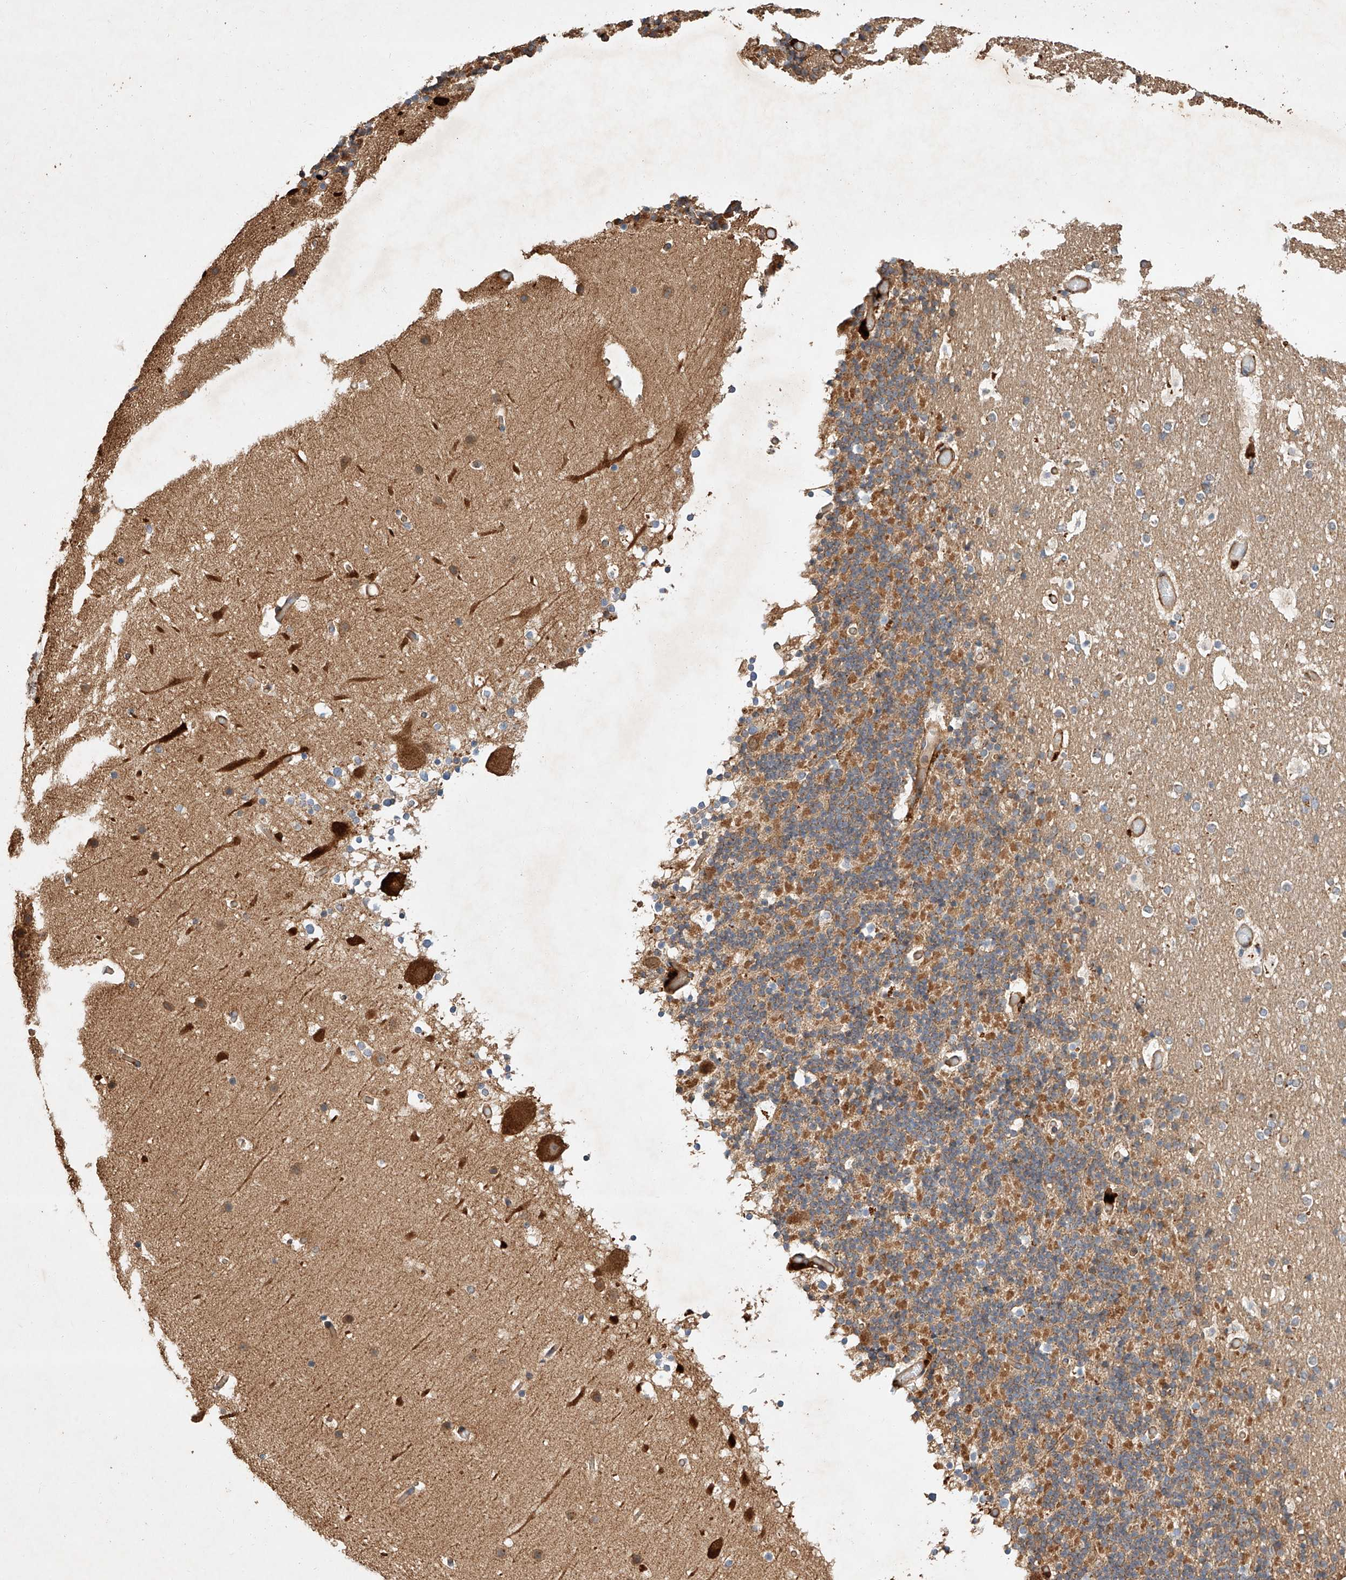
{"staining": {"intensity": "weak", "quantity": "<25%", "location": "cytoplasmic/membranous"}, "tissue": "cerebellum", "cell_type": "Cells in granular layer", "image_type": "normal", "snomed": [{"axis": "morphology", "description": "Normal tissue, NOS"}, {"axis": "topography", "description": "Cerebellum"}], "caption": "This photomicrograph is of unremarkable cerebellum stained with IHC to label a protein in brown with the nuclei are counter-stained blue. There is no staining in cells in granular layer. (DAB IHC visualized using brightfield microscopy, high magnification).", "gene": "GHDC", "patient": {"sex": "male", "age": 57}}